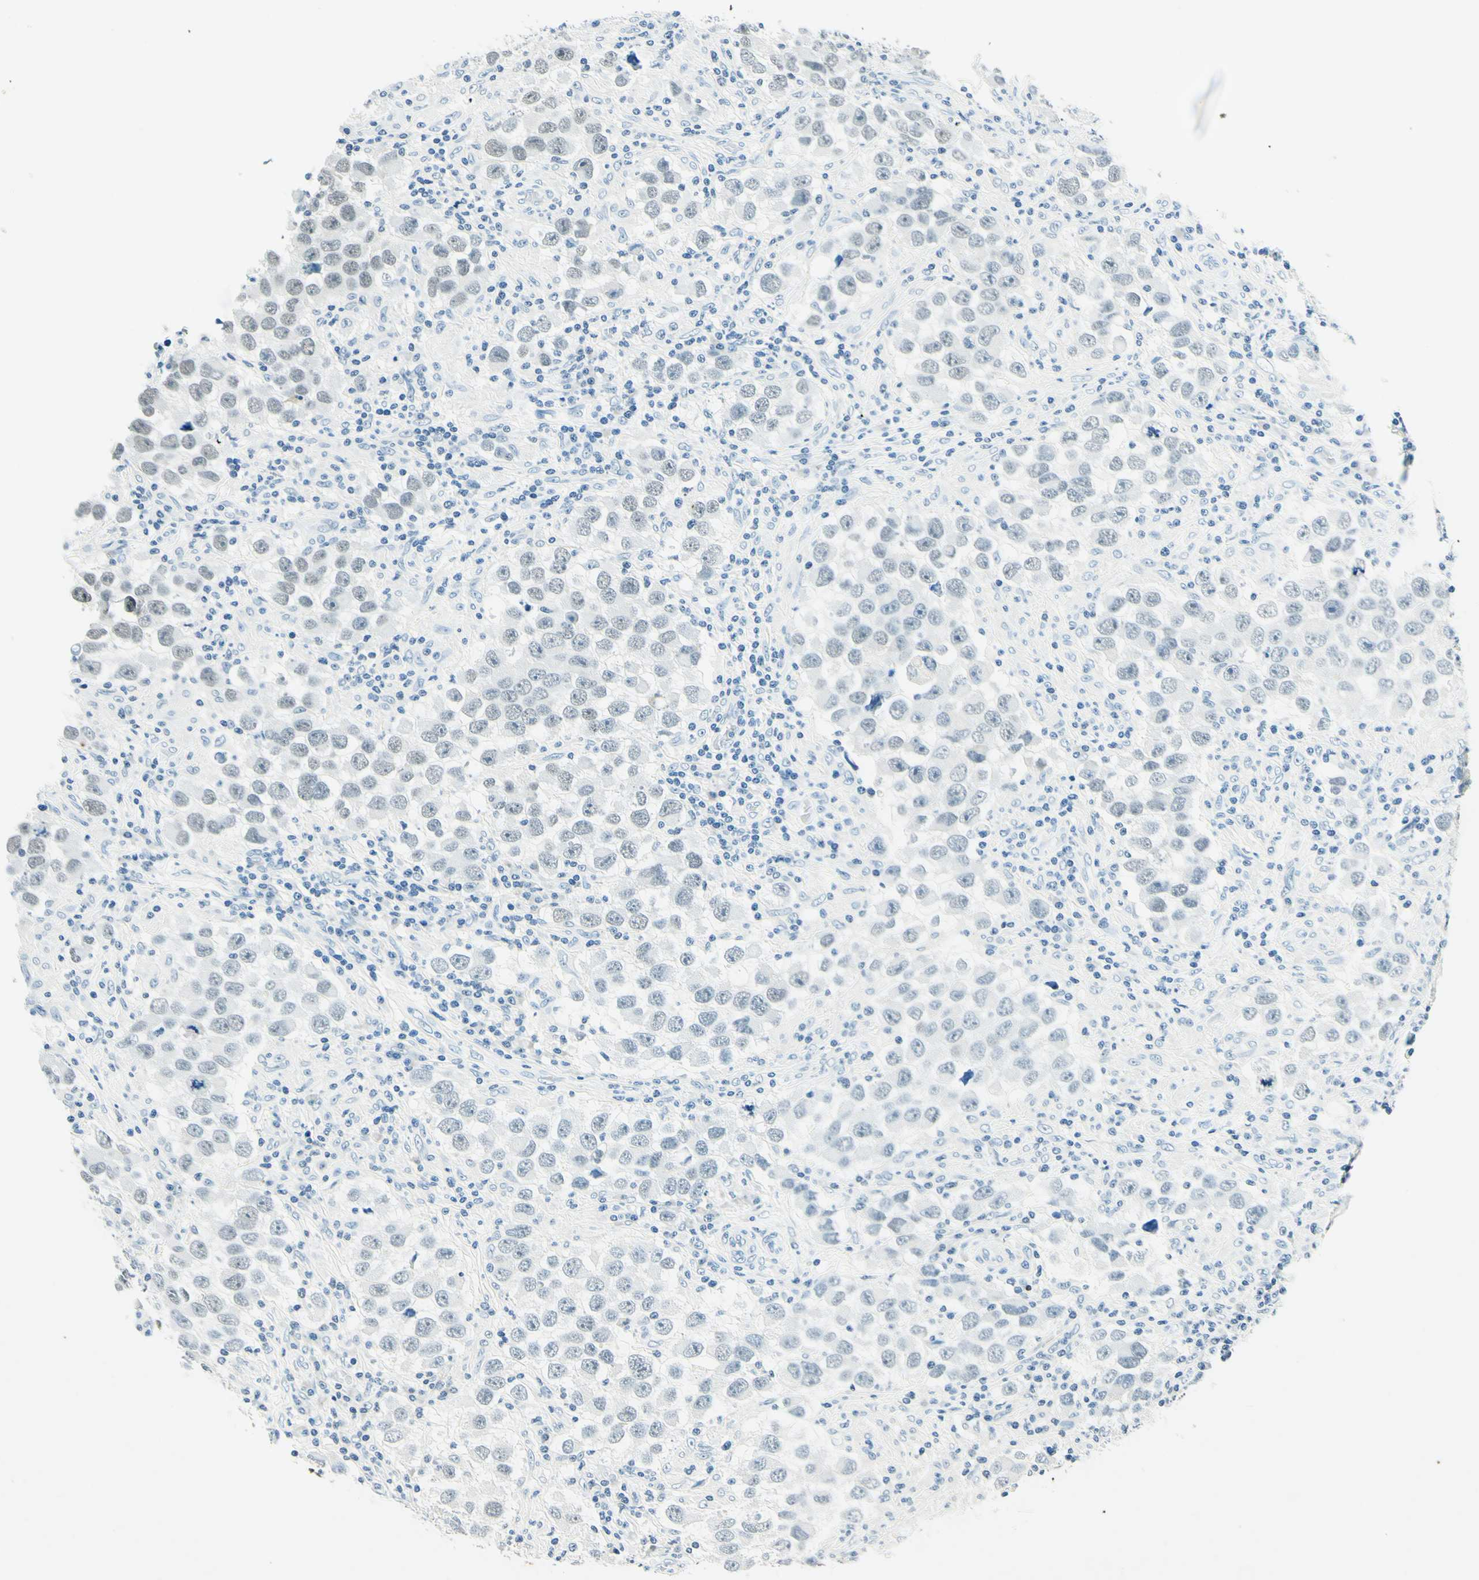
{"staining": {"intensity": "weak", "quantity": "<25%", "location": "nuclear"}, "tissue": "testis cancer", "cell_type": "Tumor cells", "image_type": "cancer", "snomed": [{"axis": "morphology", "description": "Carcinoma, Embryonal, NOS"}, {"axis": "topography", "description": "Testis"}], "caption": "Immunohistochemical staining of testis cancer shows no significant positivity in tumor cells.", "gene": "MSH2", "patient": {"sex": "male", "age": 21}}